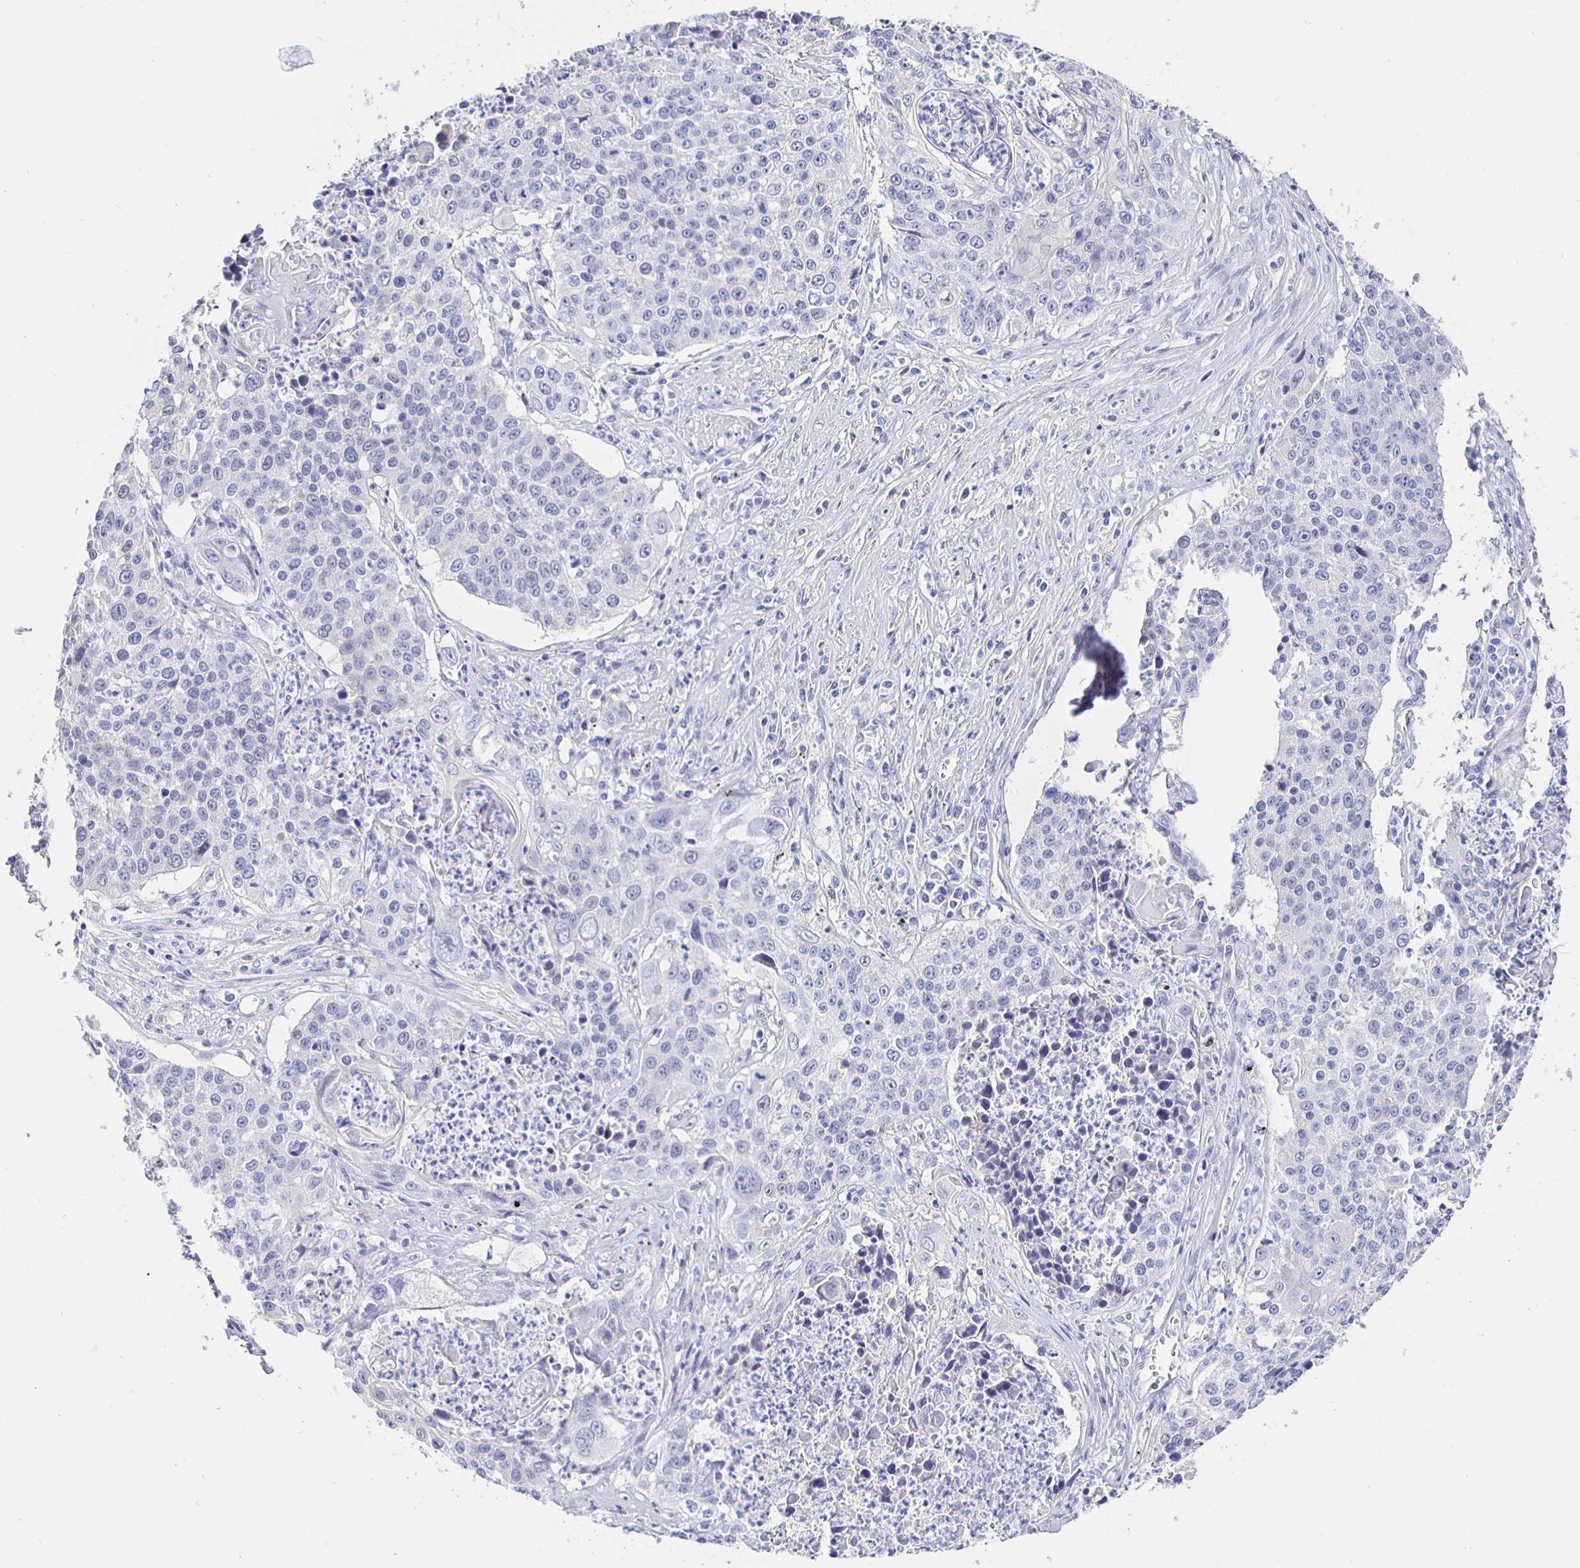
{"staining": {"intensity": "negative", "quantity": "none", "location": "none"}, "tissue": "lung cancer", "cell_type": "Tumor cells", "image_type": "cancer", "snomed": [{"axis": "morphology", "description": "Squamous cell carcinoma, NOS"}, {"axis": "morphology", "description": "Squamous cell carcinoma, metastatic, NOS"}, {"axis": "topography", "description": "Lung"}, {"axis": "topography", "description": "Pleura, NOS"}], "caption": "This is an immunohistochemistry (IHC) image of human squamous cell carcinoma (lung). There is no positivity in tumor cells.", "gene": "HSPA4L", "patient": {"sex": "male", "age": 72}}